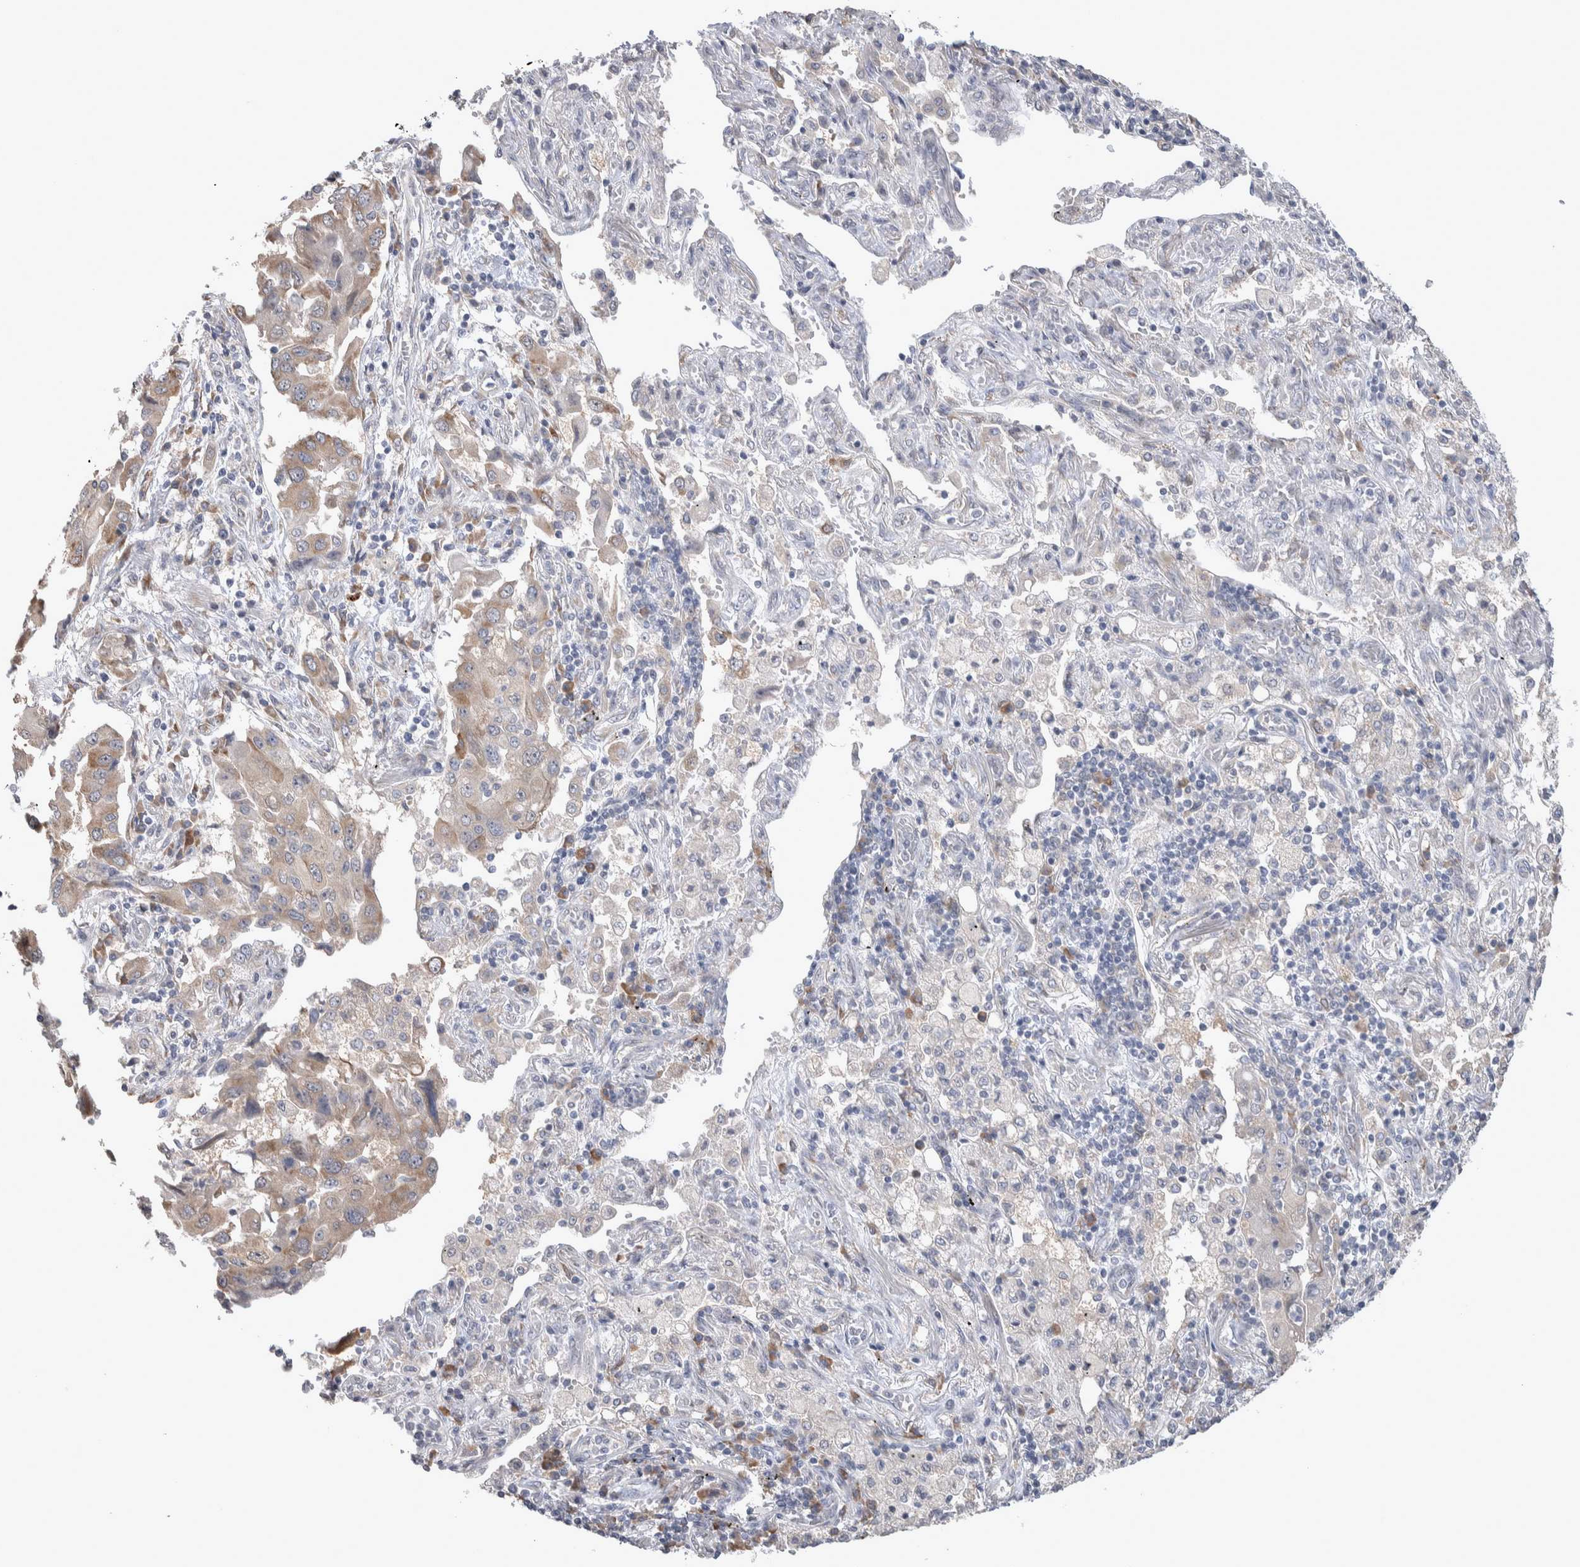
{"staining": {"intensity": "weak", "quantity": ">75%", "location": "cytoplasmic/membranous"}, "tissue": "lung cancer", "cell_type": "Tumor cells", "image_type": "cancer", "snomed": [{"axis": "morphology", "description": "Adenocarcinoma, NOS"}, {"axis": "topography", "description": "Lung"}], "caption": "This histopathology image exhibits IHC staining of human lung cancer, with low weak cytoplasmic/membranous staining in approximately >75% of tumor cells.", "gene": "CUL2", "patient": {"sex": "female", "age": 65}}